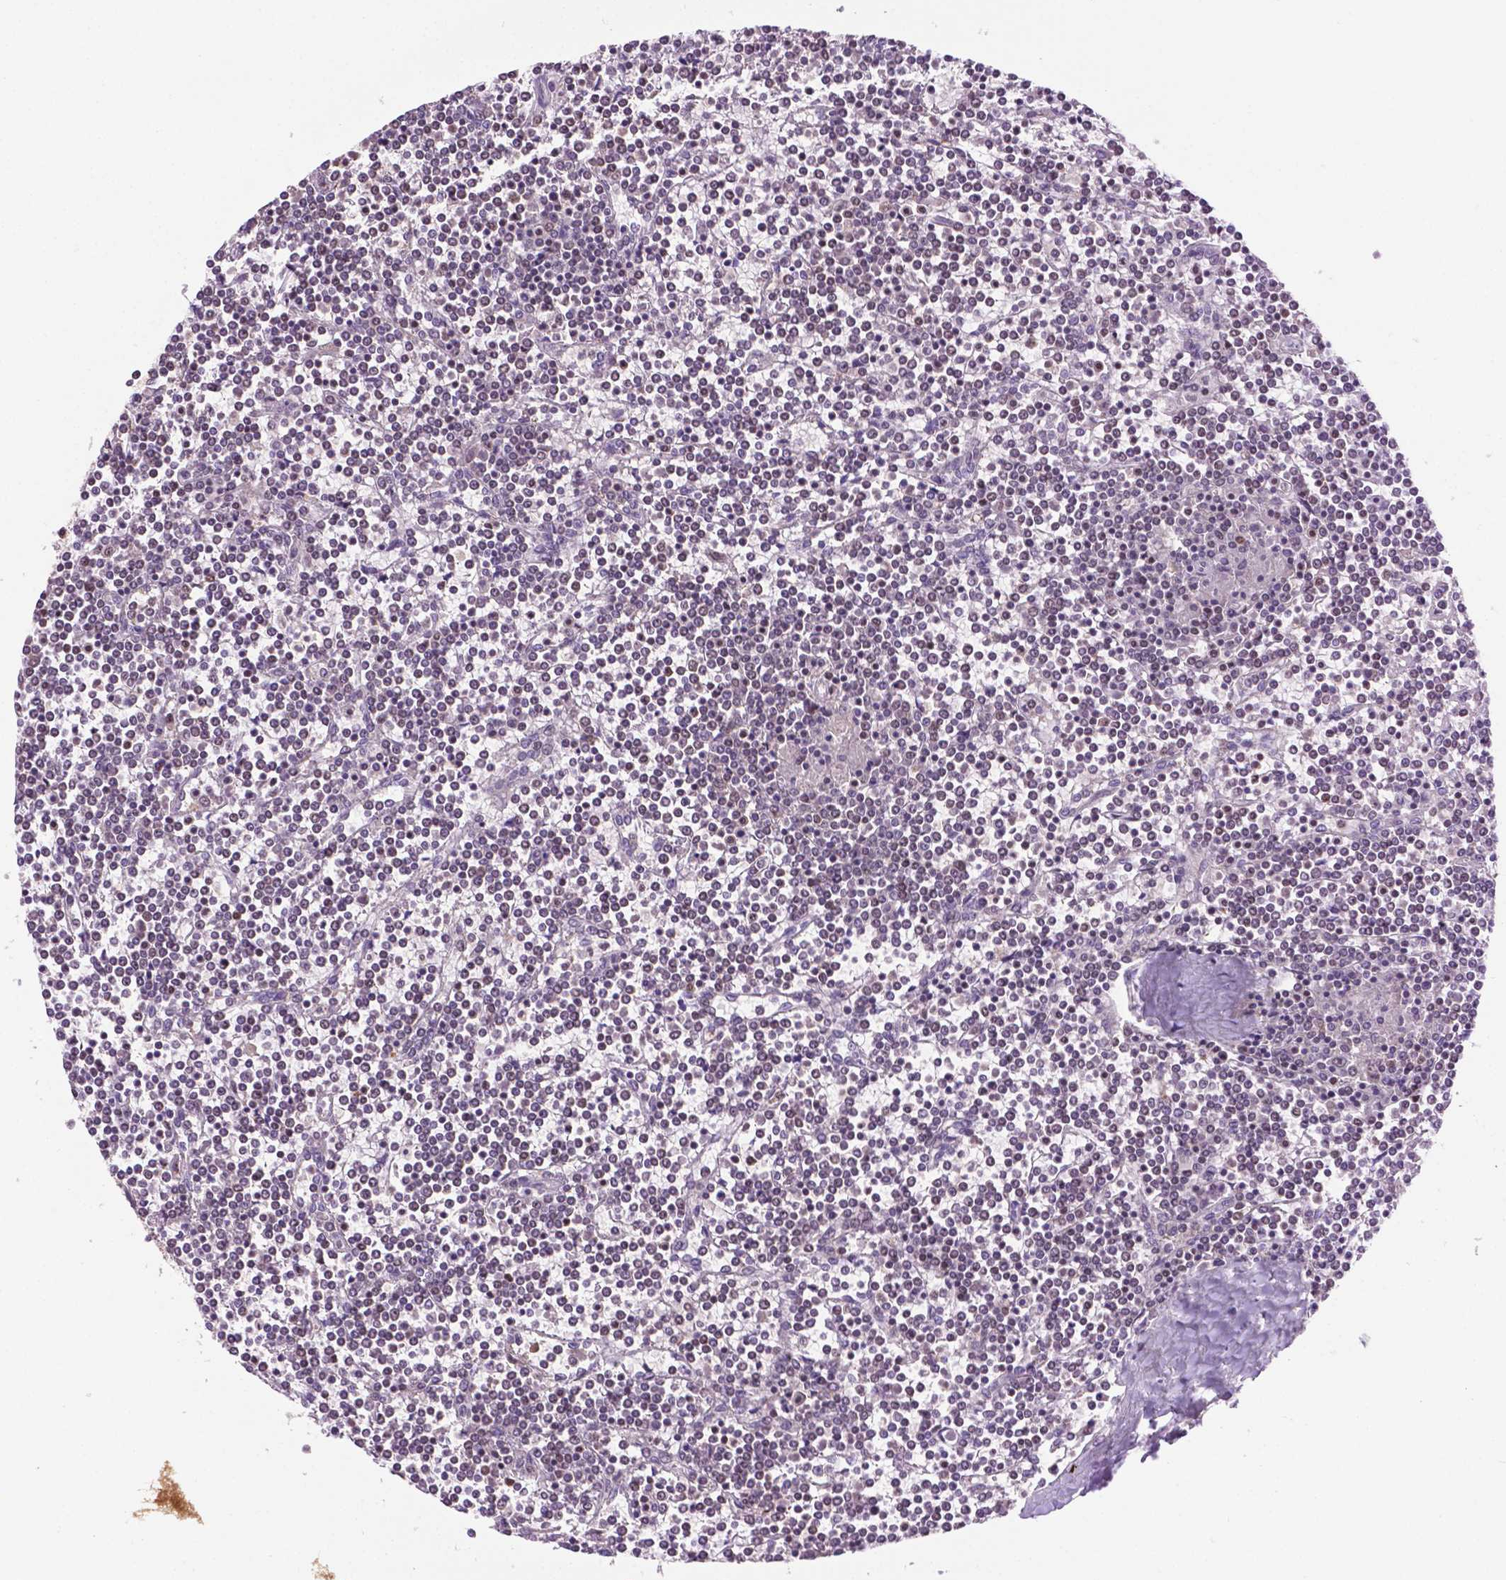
{"staining": {"intensity": "negative", "quantity": "none", "location": "none"}, "tissue": "lymphoma", "cell_type": "Tumor cells", "image_type": "cancer", "snomed": [{"axis": "morphology", "description": "Malignant lymphoma, non-Hodgkin's type, Low grade"}, {"axis": "topography", "description": "Spleen"}], "caption": "There is no significant staining in tumor cells of low-grade malignant lymphoma, non-Hodgkin's type. (DAB (3,3'-diaminobenzidine) immunohistochemistry (IHC) with hematoxylin counter stain).", "gene": "PTPN6", "patient": {"sex": "female", "age": 19}}